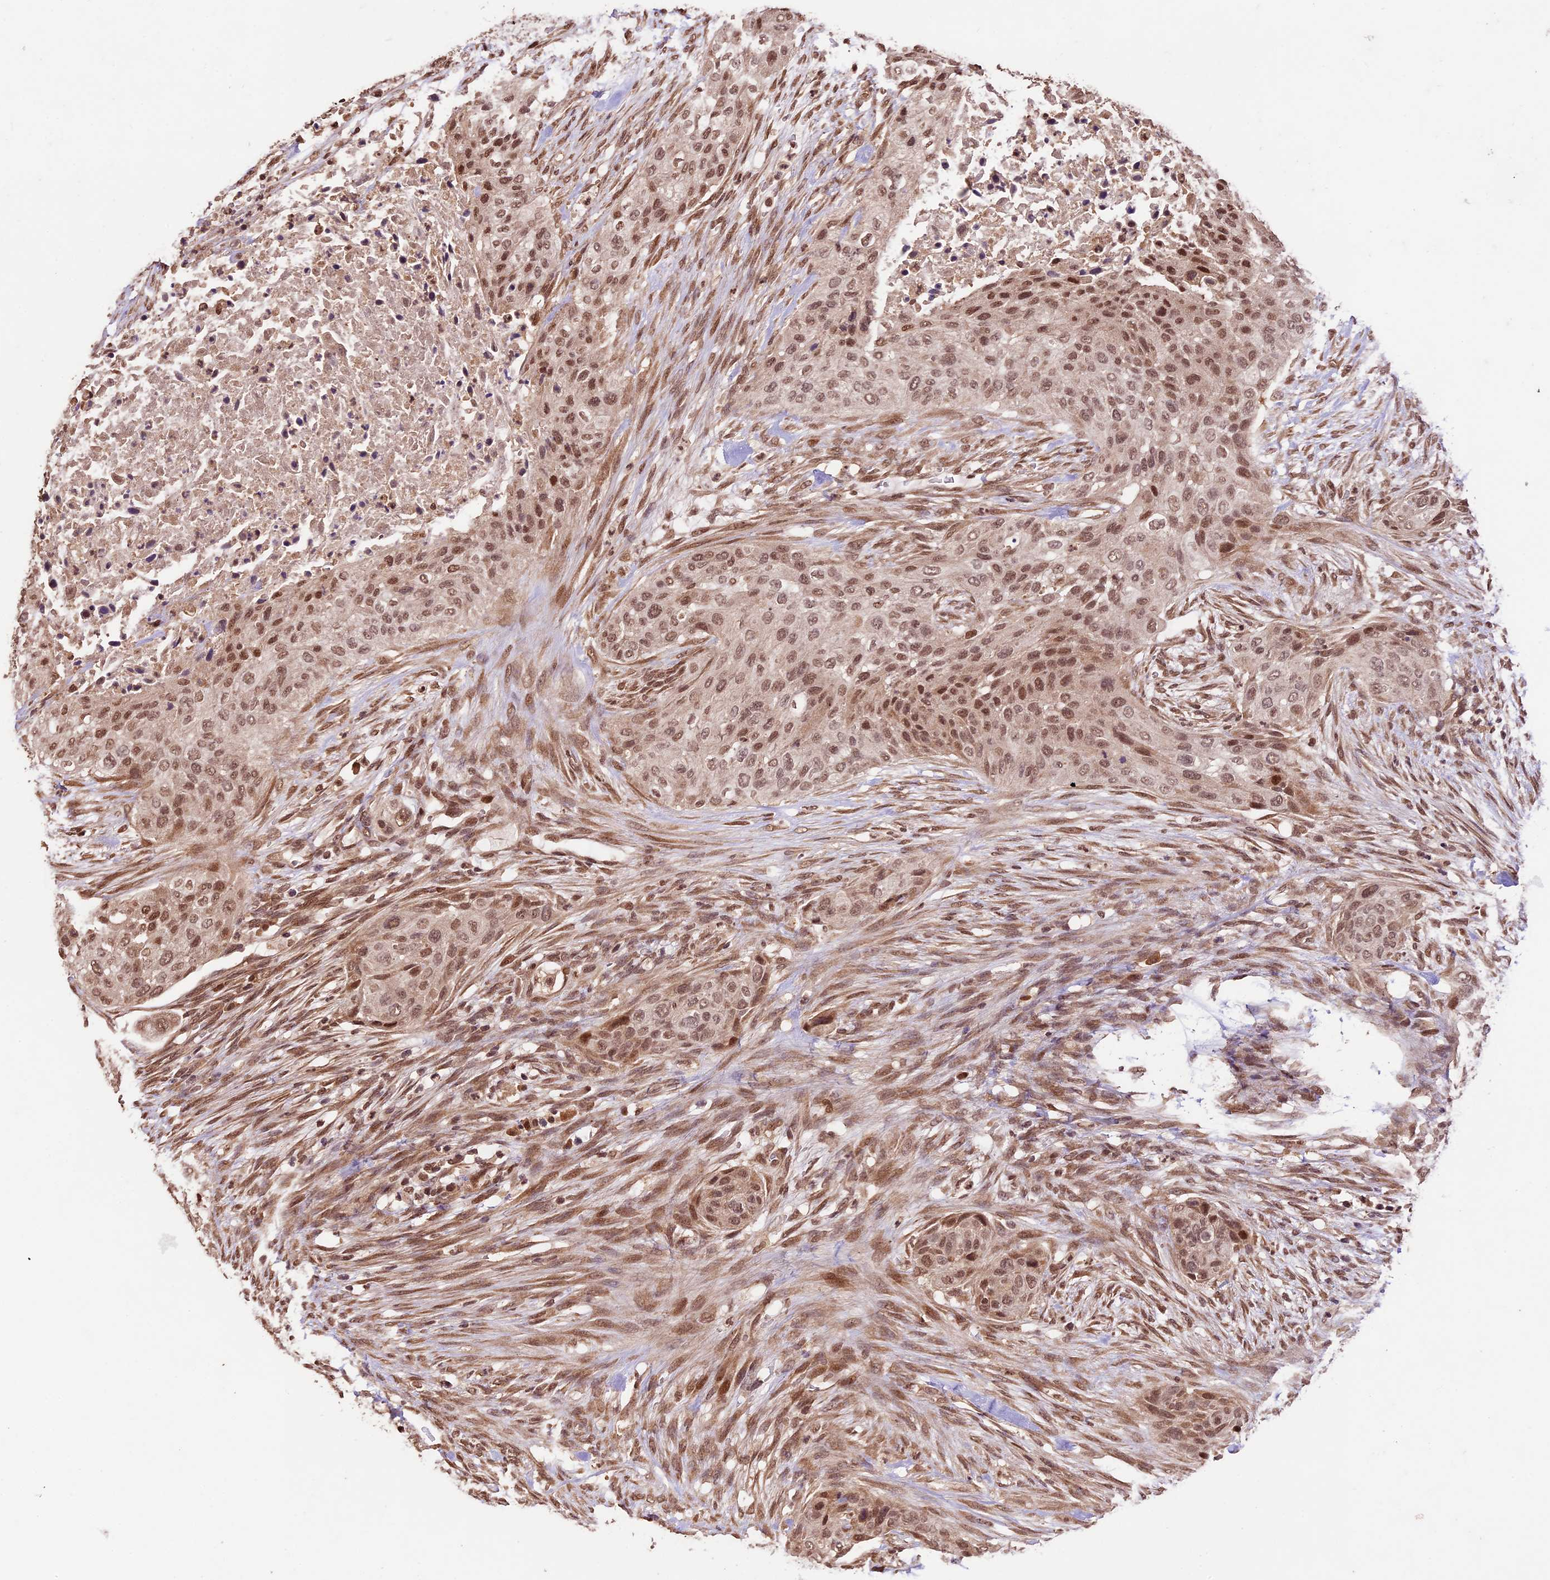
{"staining": {"intensity": "moderate", "quantity": ">75%", "location": "nuclear"}, "tissue": "urothelial cancer", "cell_type": "Tumor cells", "image_type": "cancer", "snomed": [{"axis": "morphology", "description": "Urothelial carcinoma, High grade"}, {"axis": "topography", "description": "Urinary bladder"}], "caption": "Protein staining shows moderate nuclear expression in approximately >75% of tumor cells in high-grade urothelial carcinoma. The staining is performed using DAB brown chromogen to label protein expression. The nuclei are counter-stained blue using hematoxylin.", "gene": "CDKN2AIP", "patient": {"sex": "male", "age": 35}}